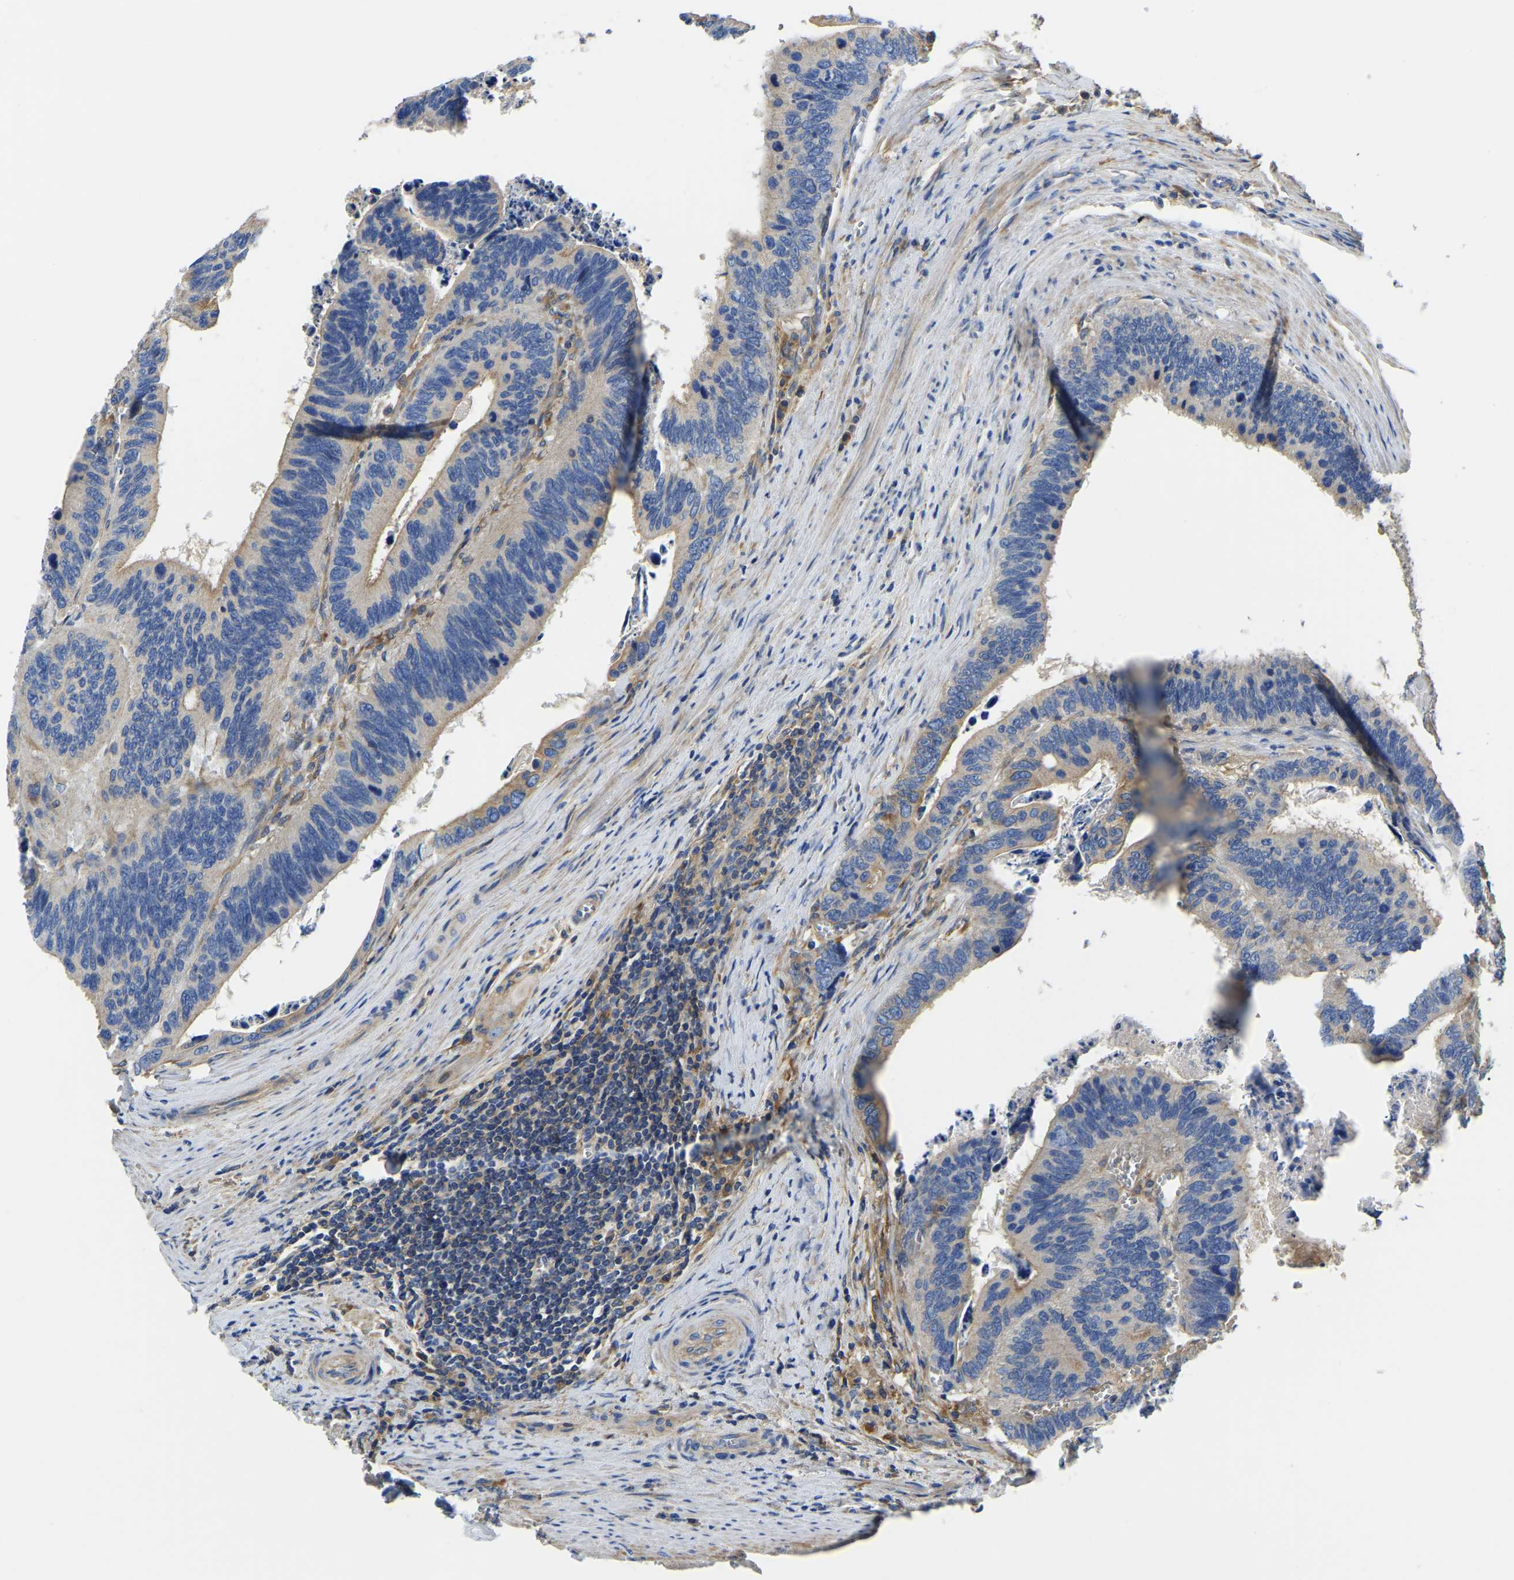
{"staining": {"intensity": "weak", "quantity": "25%-75%", "location": "cytoplasmic/membranous"}, "tissue": "colorectal cancer", "cell_type": "Tumor cells", "image_type": "cancer", "snomed": [{"axis": "morphology", "description": "Adenocarcinoma, NOS"}, {"axis": "topography", "description": "Colon"}], "caption": "Immunohistochemistry micrograph of neoplastic tissue: human colorectal adenocarcinoma stained using IHC exhibits low levels of weak protein expression localized specifically in the cytoplasmic/membranous of tumor cells, appearing as a cytoplasmic/membranous brown color.", "gene": "STAT2", "patient": {"sex": "male", "age": 72}}